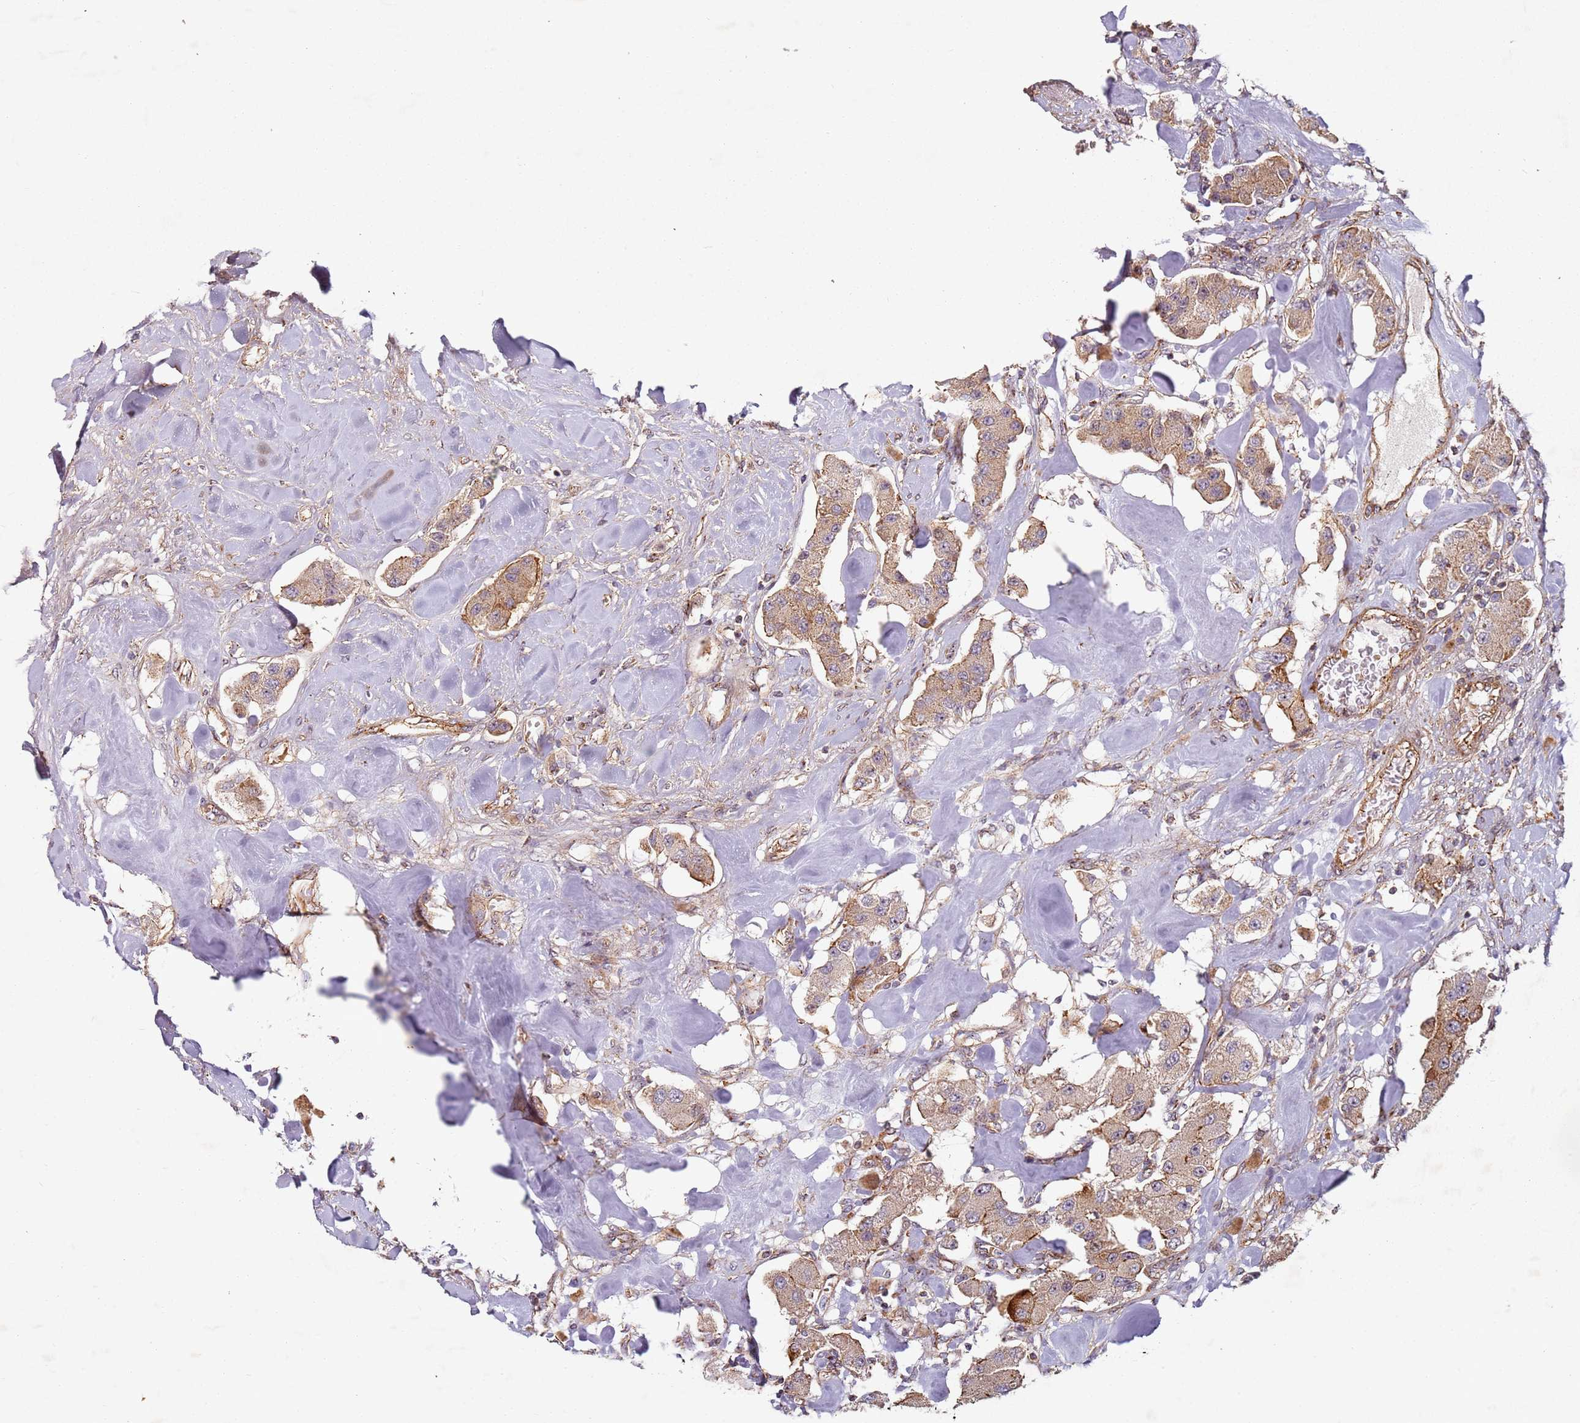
{"staining": {"intensity": "weak", "quantity": ">75%", "location": "cytoplasmic/membranous"}, "tissue": "carcinoid", "cell_type": "Tumor cells", "image_type": "cancer", "snomed": [{"axis": "morphology", "description": "Carcinoid, malignant, NOS"}, {"axis": "topography", "description": "Pancreas"}], "caption": "Weak cytoplasmic/membranous staining is identified in about >75% of tumor cells in carcinoid.", "gene": "C2CD4B", "patient": {"sex": "male", "age": 41}}